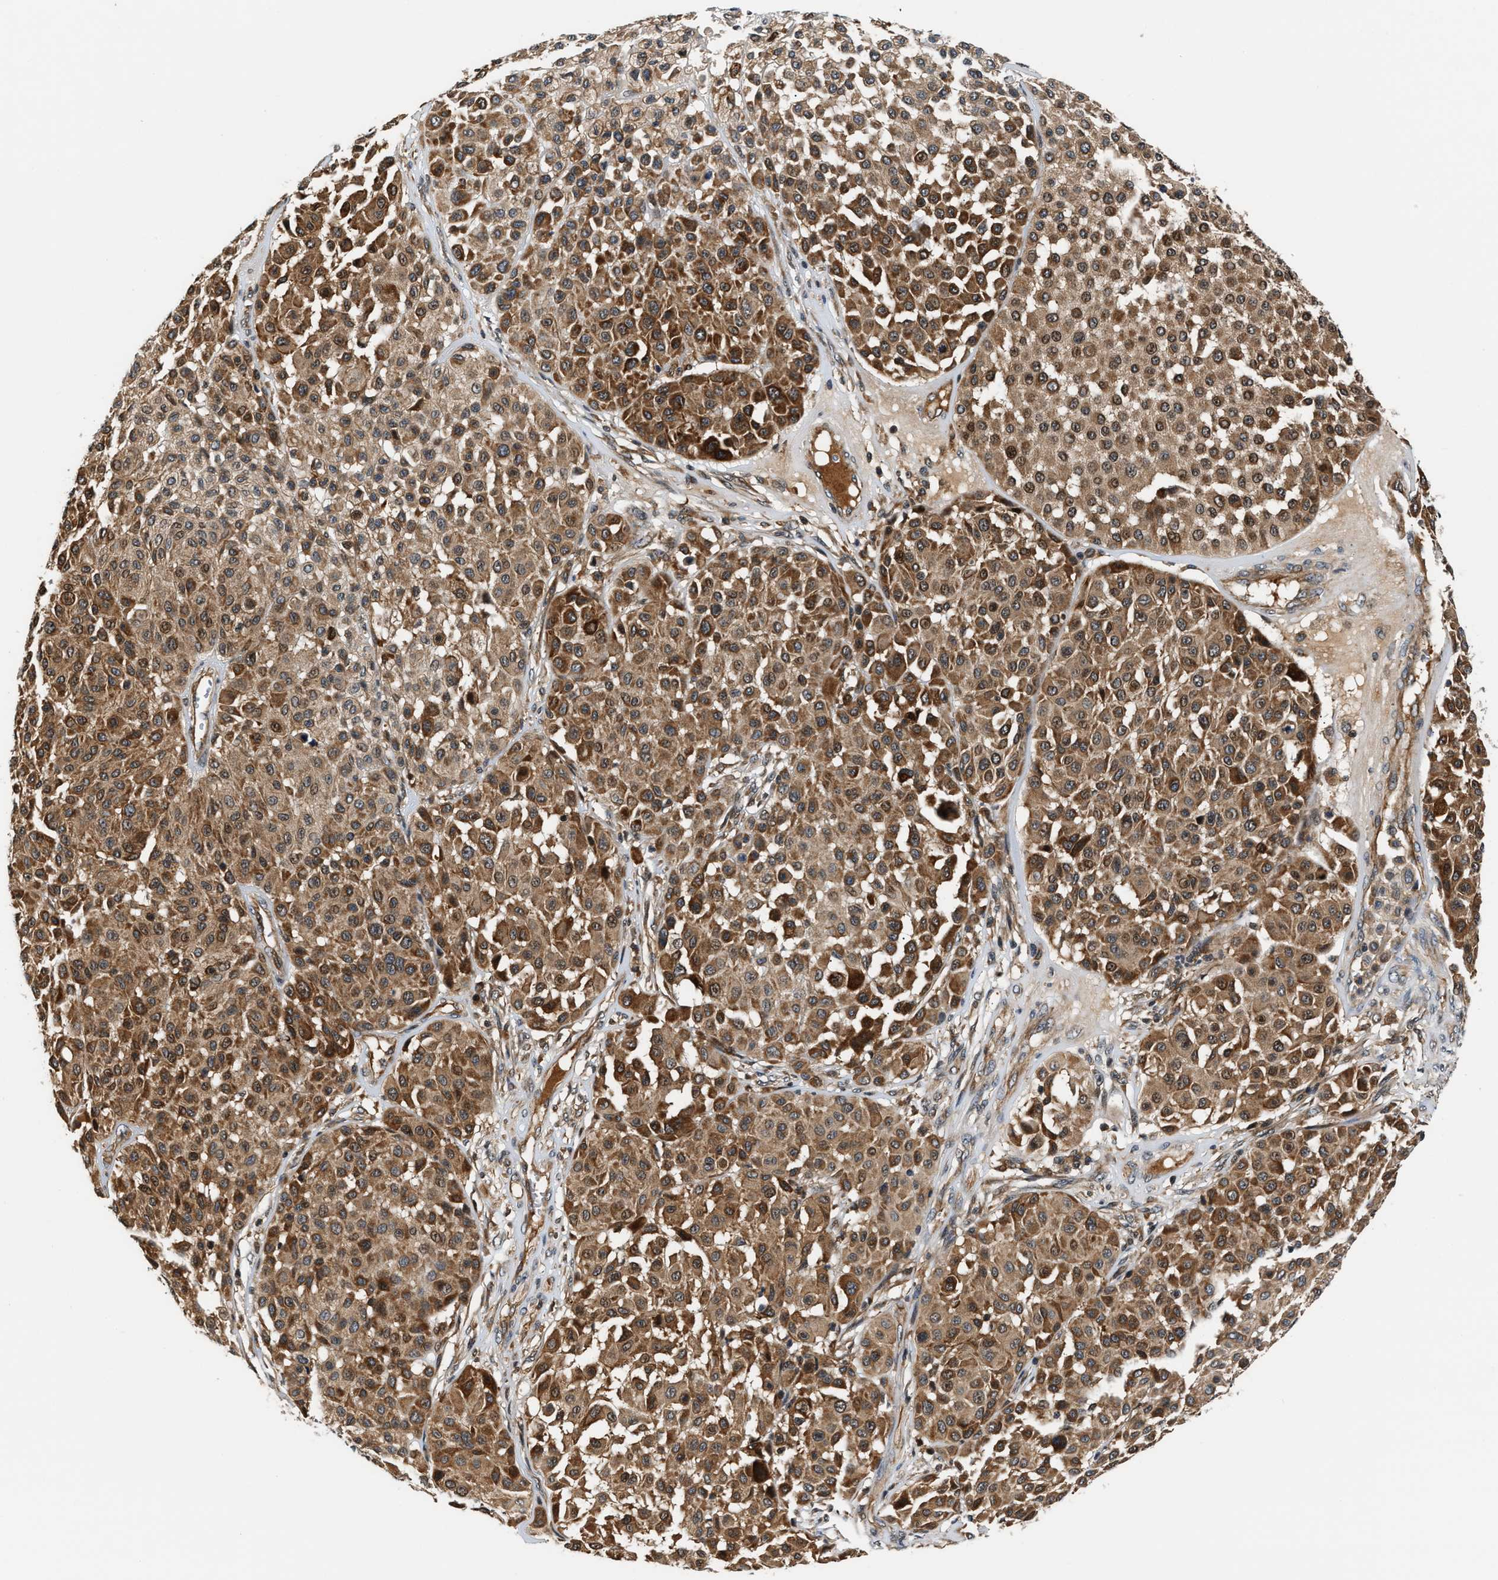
{"staining": {"intensity": "strong", "quantity": ">75%", "location": "cytoplasmic/membranous"}, "tissue": "melanoma", "cell_type": "Tumor cells", "image_type": "cancer", "snomed": [{"axis": "morphology", "description": "Malignant melanoma, Metastatic site"}, {"axis": "topography", "description": "Soft tissue"}], "caption": "Immunohistochemical staining of human malignant melanoma (metastatic site) demonstrates strong cytoplasmic/membranous protein staining in approximately >75% of tumor cells.", "gene": "TUT7", "patient": {"sex": "male", "age": 41}}